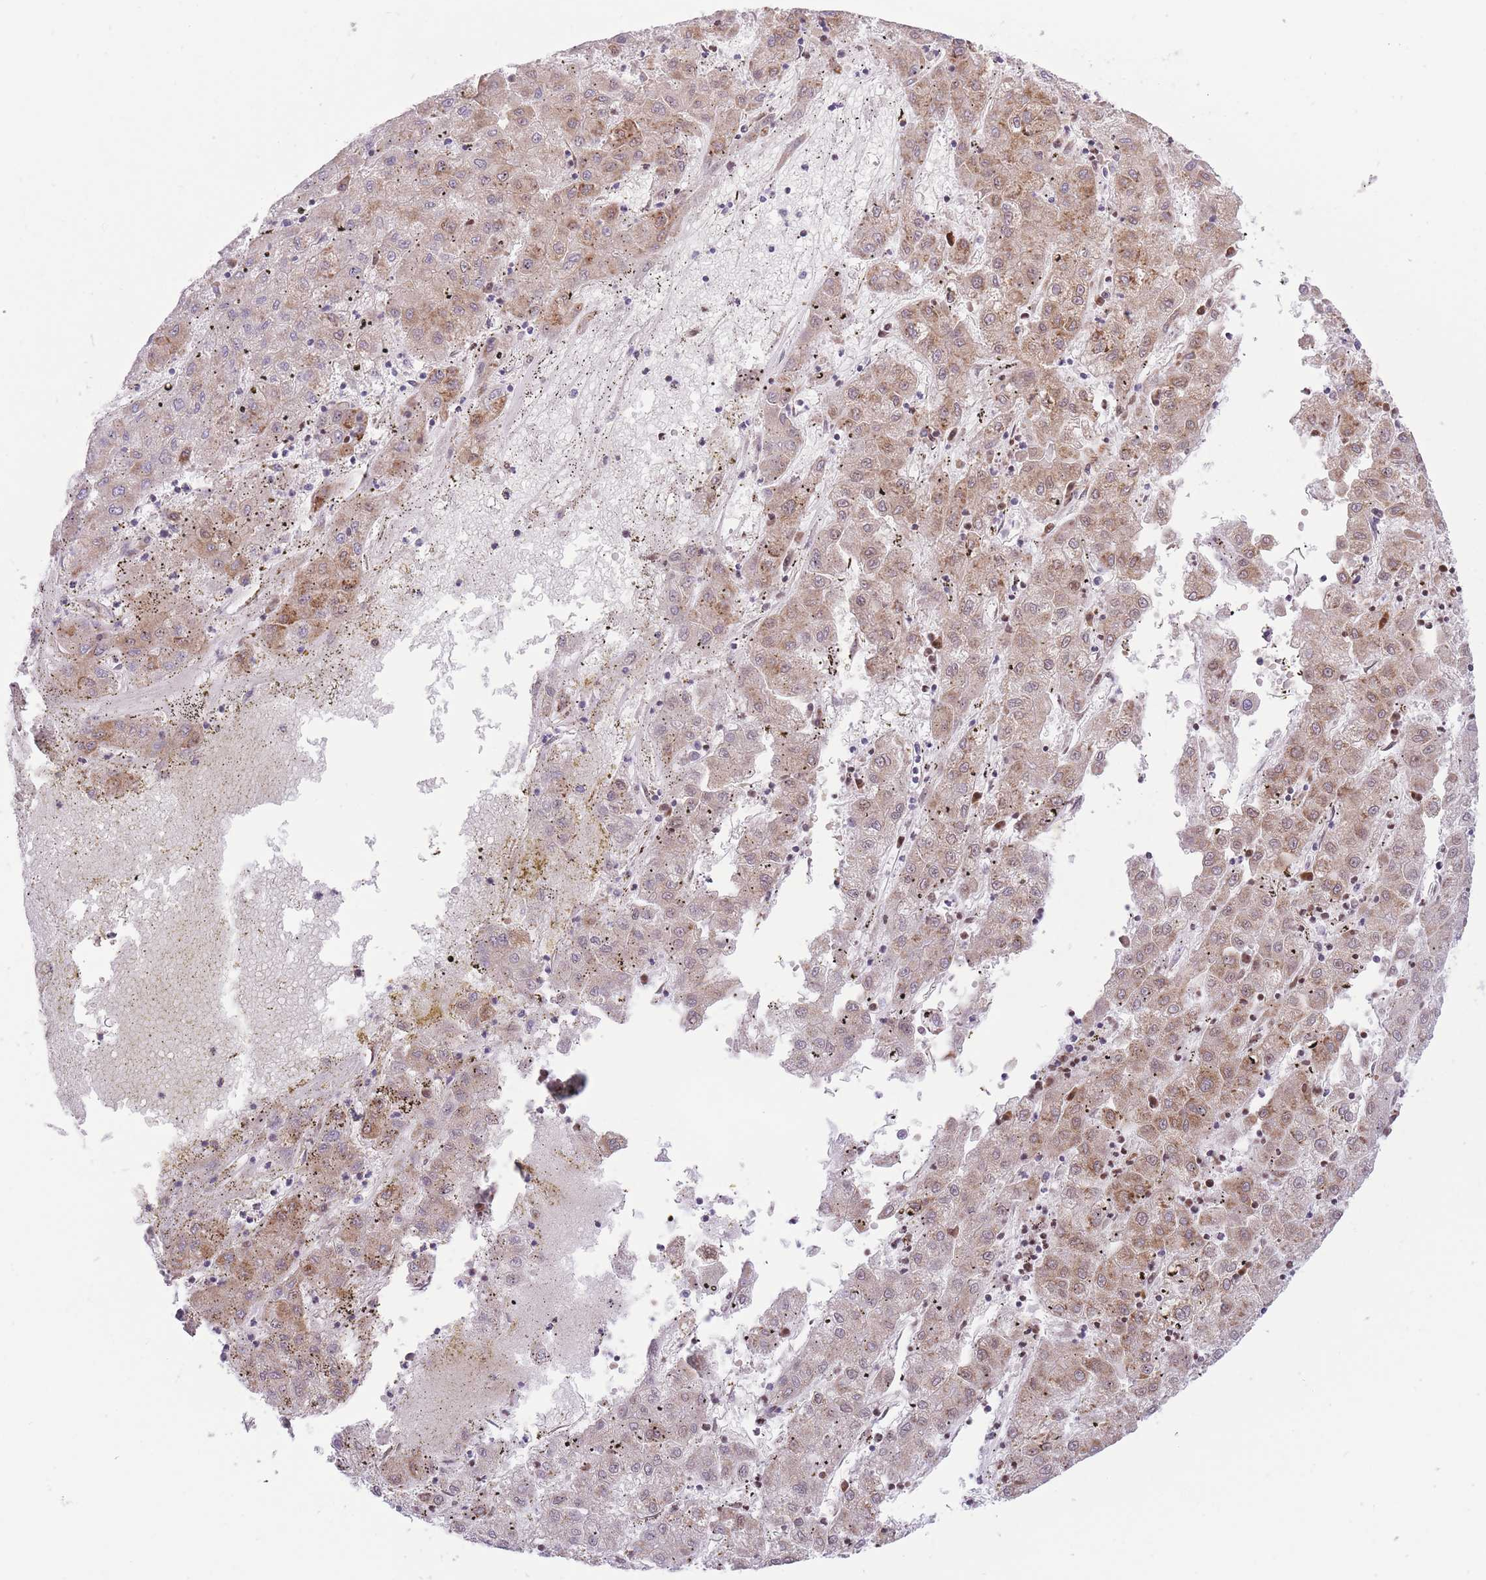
{"staining": {"intensity": "moderate", "quantity": "25%-75%", "location": "cytoplasmic/membranous,nuclear"}, "tissue": "liver cancer", "cell_type": "Tumor cells", "image_type": "cancer", "snomed": [{"axis": "morphology", "description": "Carcinoma, Hepatocellular, NOS"}, {"axis": "topography", "description": "Liver"}], "caption": "The immunohistochemical stain shows moderate cytoplasmic/membranous and nuclear positivity in tumor cells of liver hepatocellular carcinoma tissue.", "gene": "BOLA2B", "patient": {"sex": "male", "age": 72}}